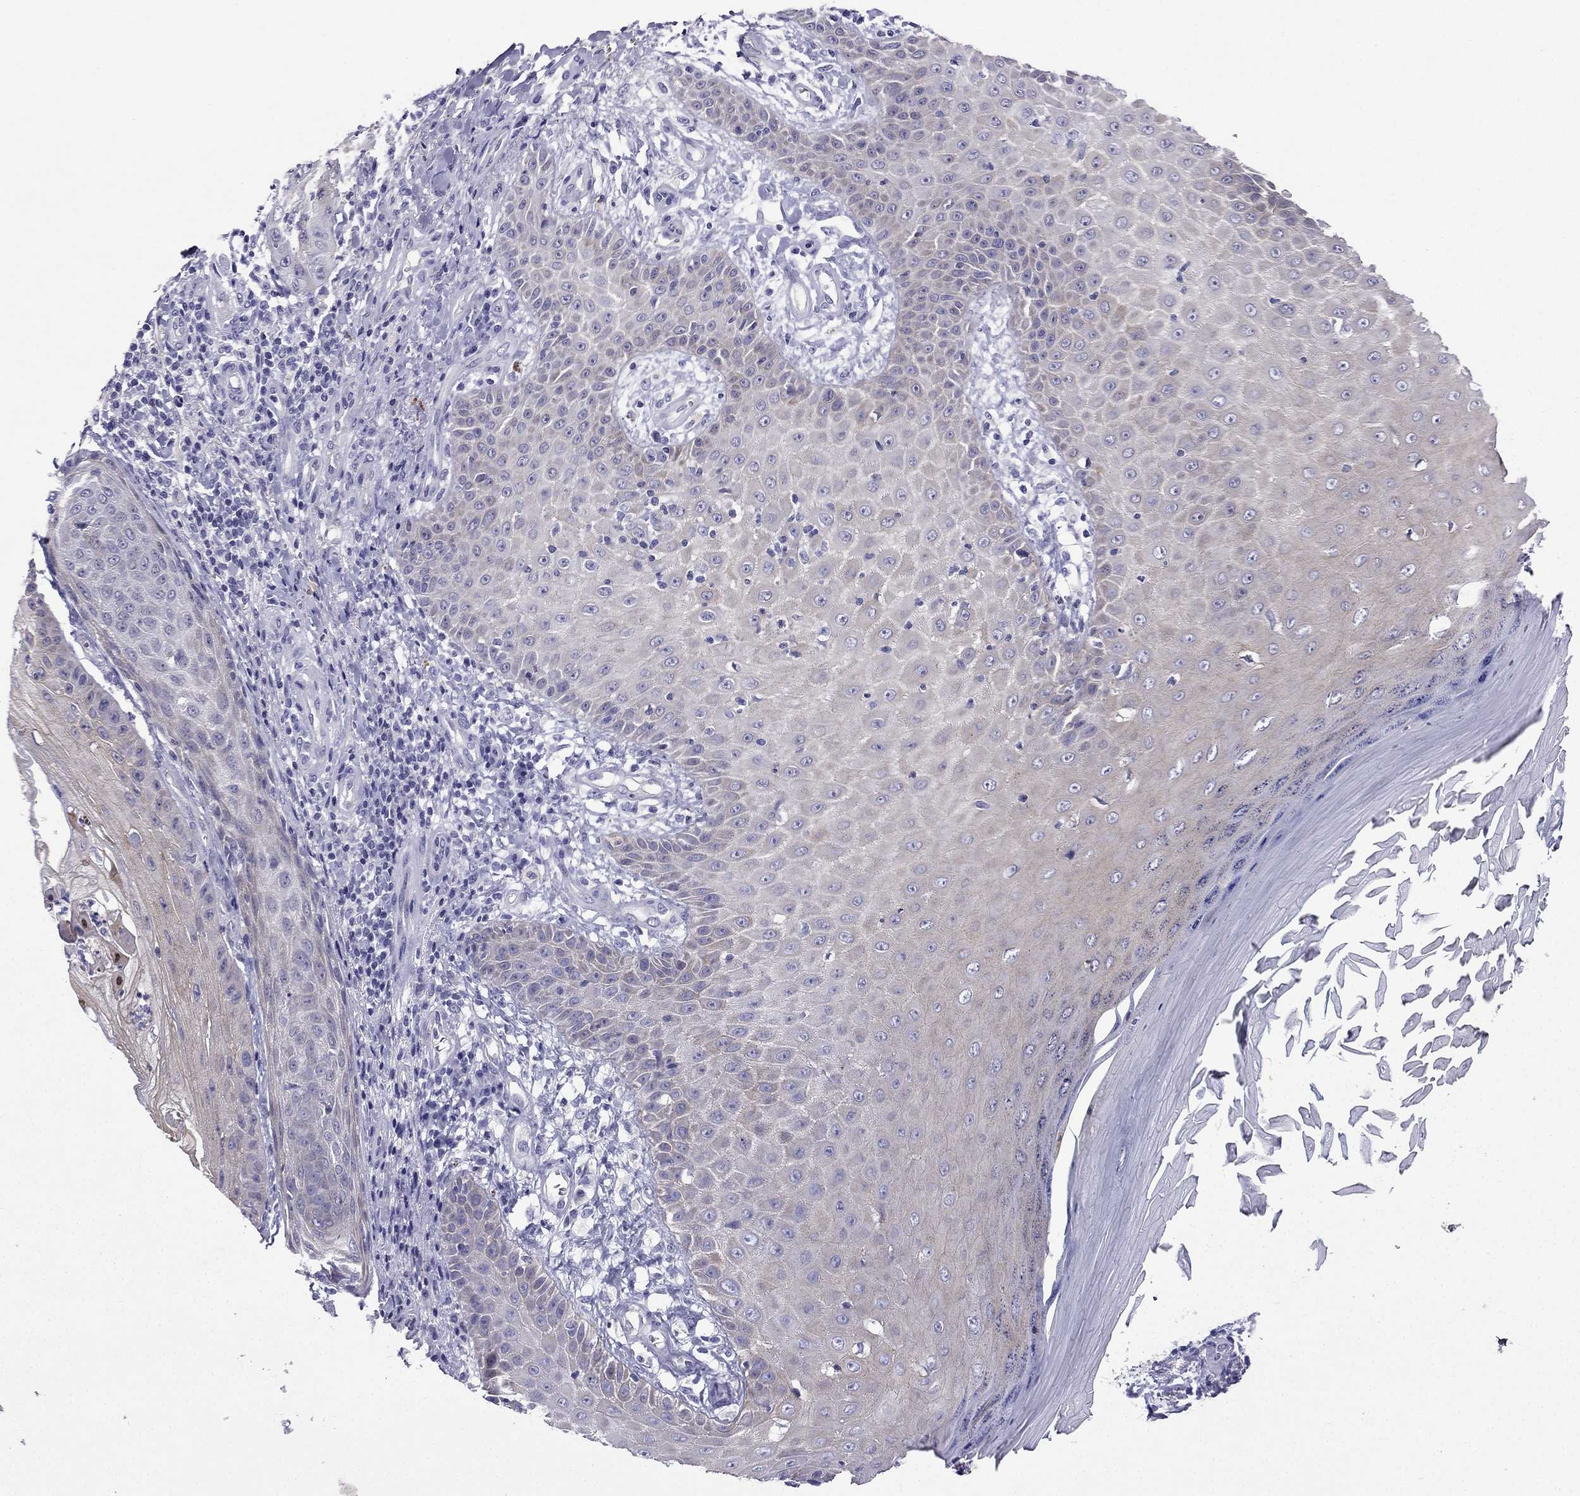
{"staining": {"intensity": "negative", "quantity": "none", "location": "none"}, "tissue": "skin cancer", "cell_type": "Tumor cells", "image_type": "cancer", "snomed": [{"axis": "morphology", "description": "Squamous cell carcinoma, NOS"}, {"axis": "topography", "description": "Skin"}], "caption": "Tumor cells are negative for brown protein staining in skin cancer (squamous cell carcinoma). The staining is performed using DAB (3,3'-diaminobenzidine) brown chromogen with nuclei counter-stained in using hematoxylin.", "gene": "KCNJ10", "patient": {"sex": "male", "age": 70}}